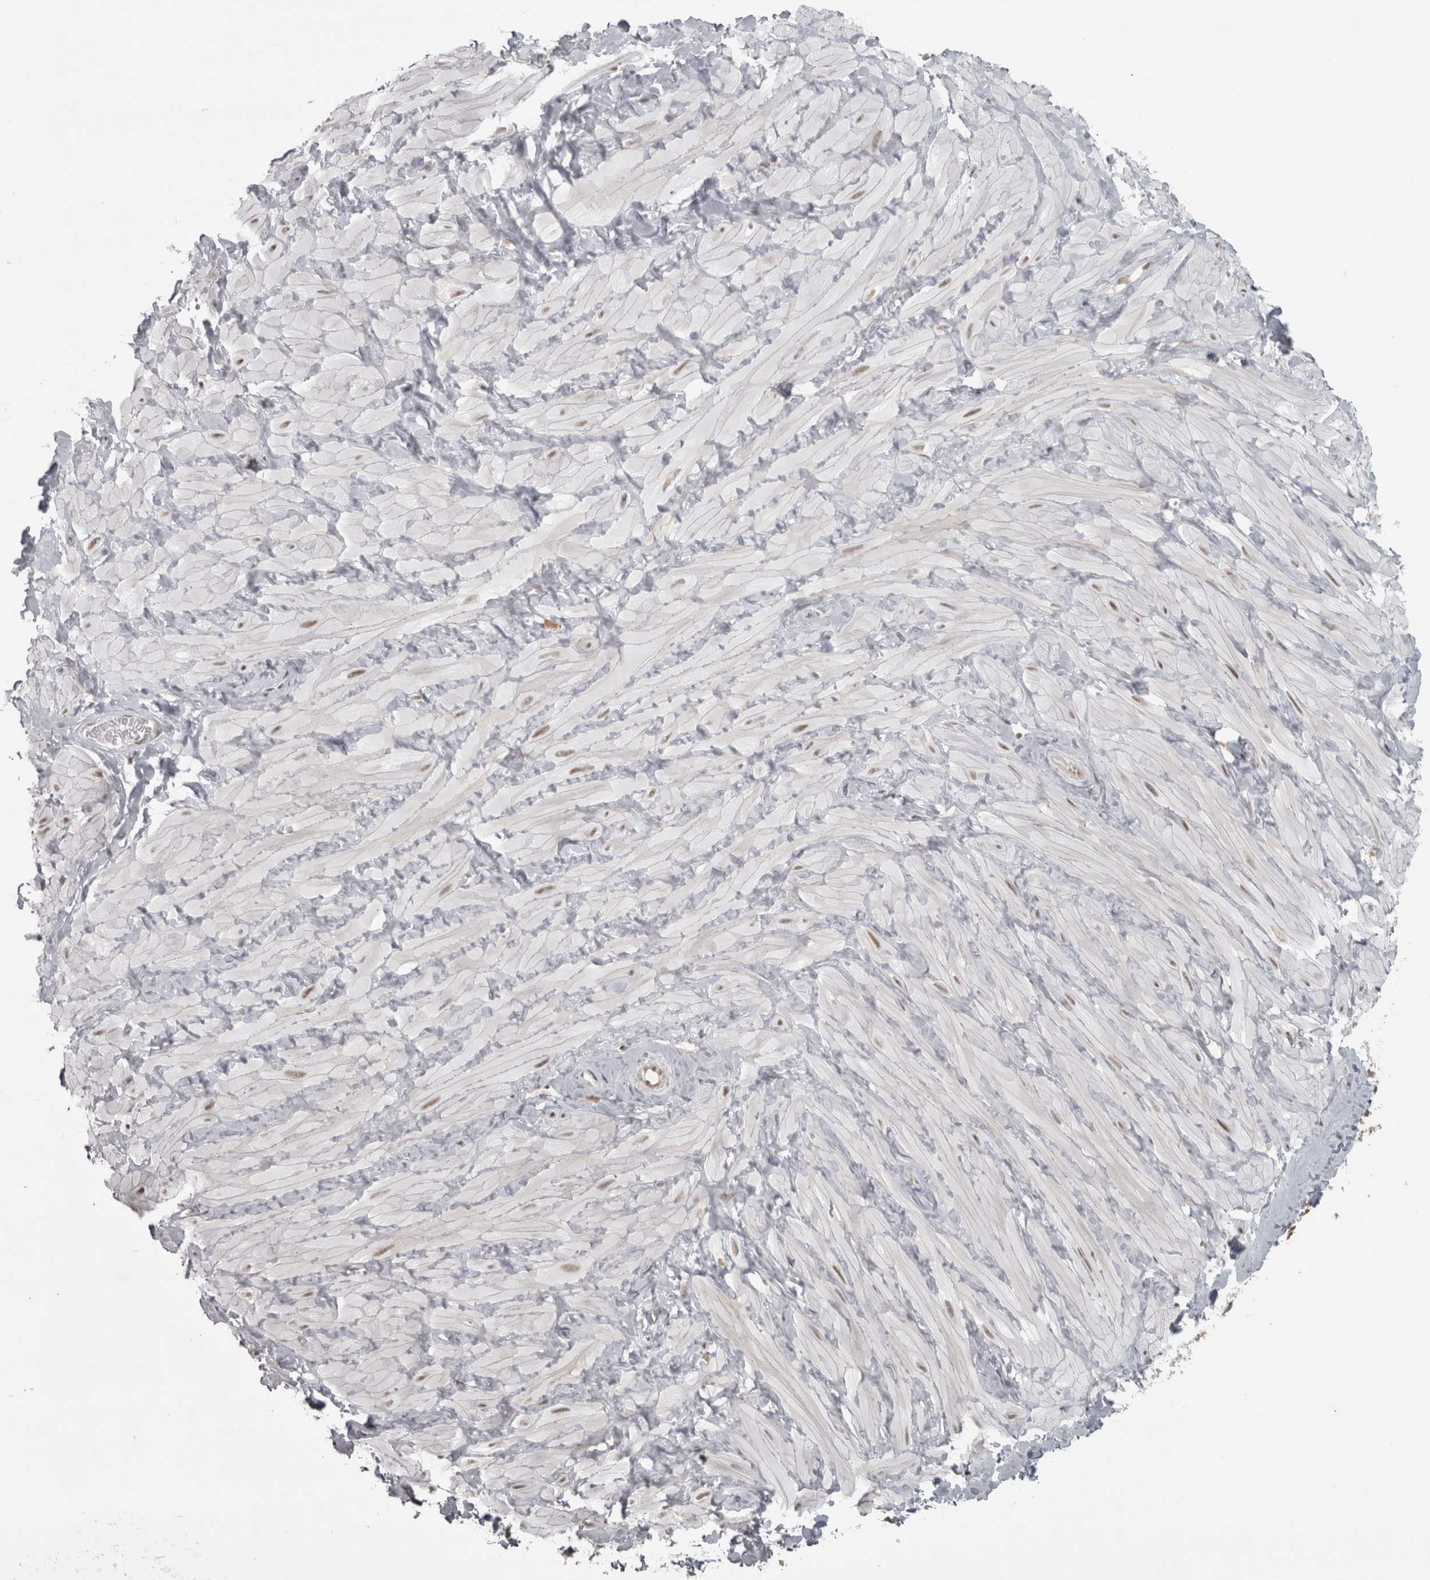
{"staining": {"intensity": "moderate", "quantity": ">75%", "location": "nuclear"}, "tissue": "adipose tissue", "cell_type": "Adipocytes", "image_type": "normal", "snomed": [{"axis": "morphology", "description": "Normal tissue, NOS"}, {"axis": "topography", "description": "Adipose tissue"}, {"axis": "topography", "description": "Vascular tissue"}, {"axis": "topography", "description": "Peripheral nerve tissue"}], "caption": "Adipocytes reveal medium levels of moderate nuclear staining in approximately >75% of cells in unremarkable adipose tissue. Immunohistochemistry stains the protein in brown and the nuclei are stained blue.", "gene": "MICU3", "patient": {"sex": "male", "age": 25}}